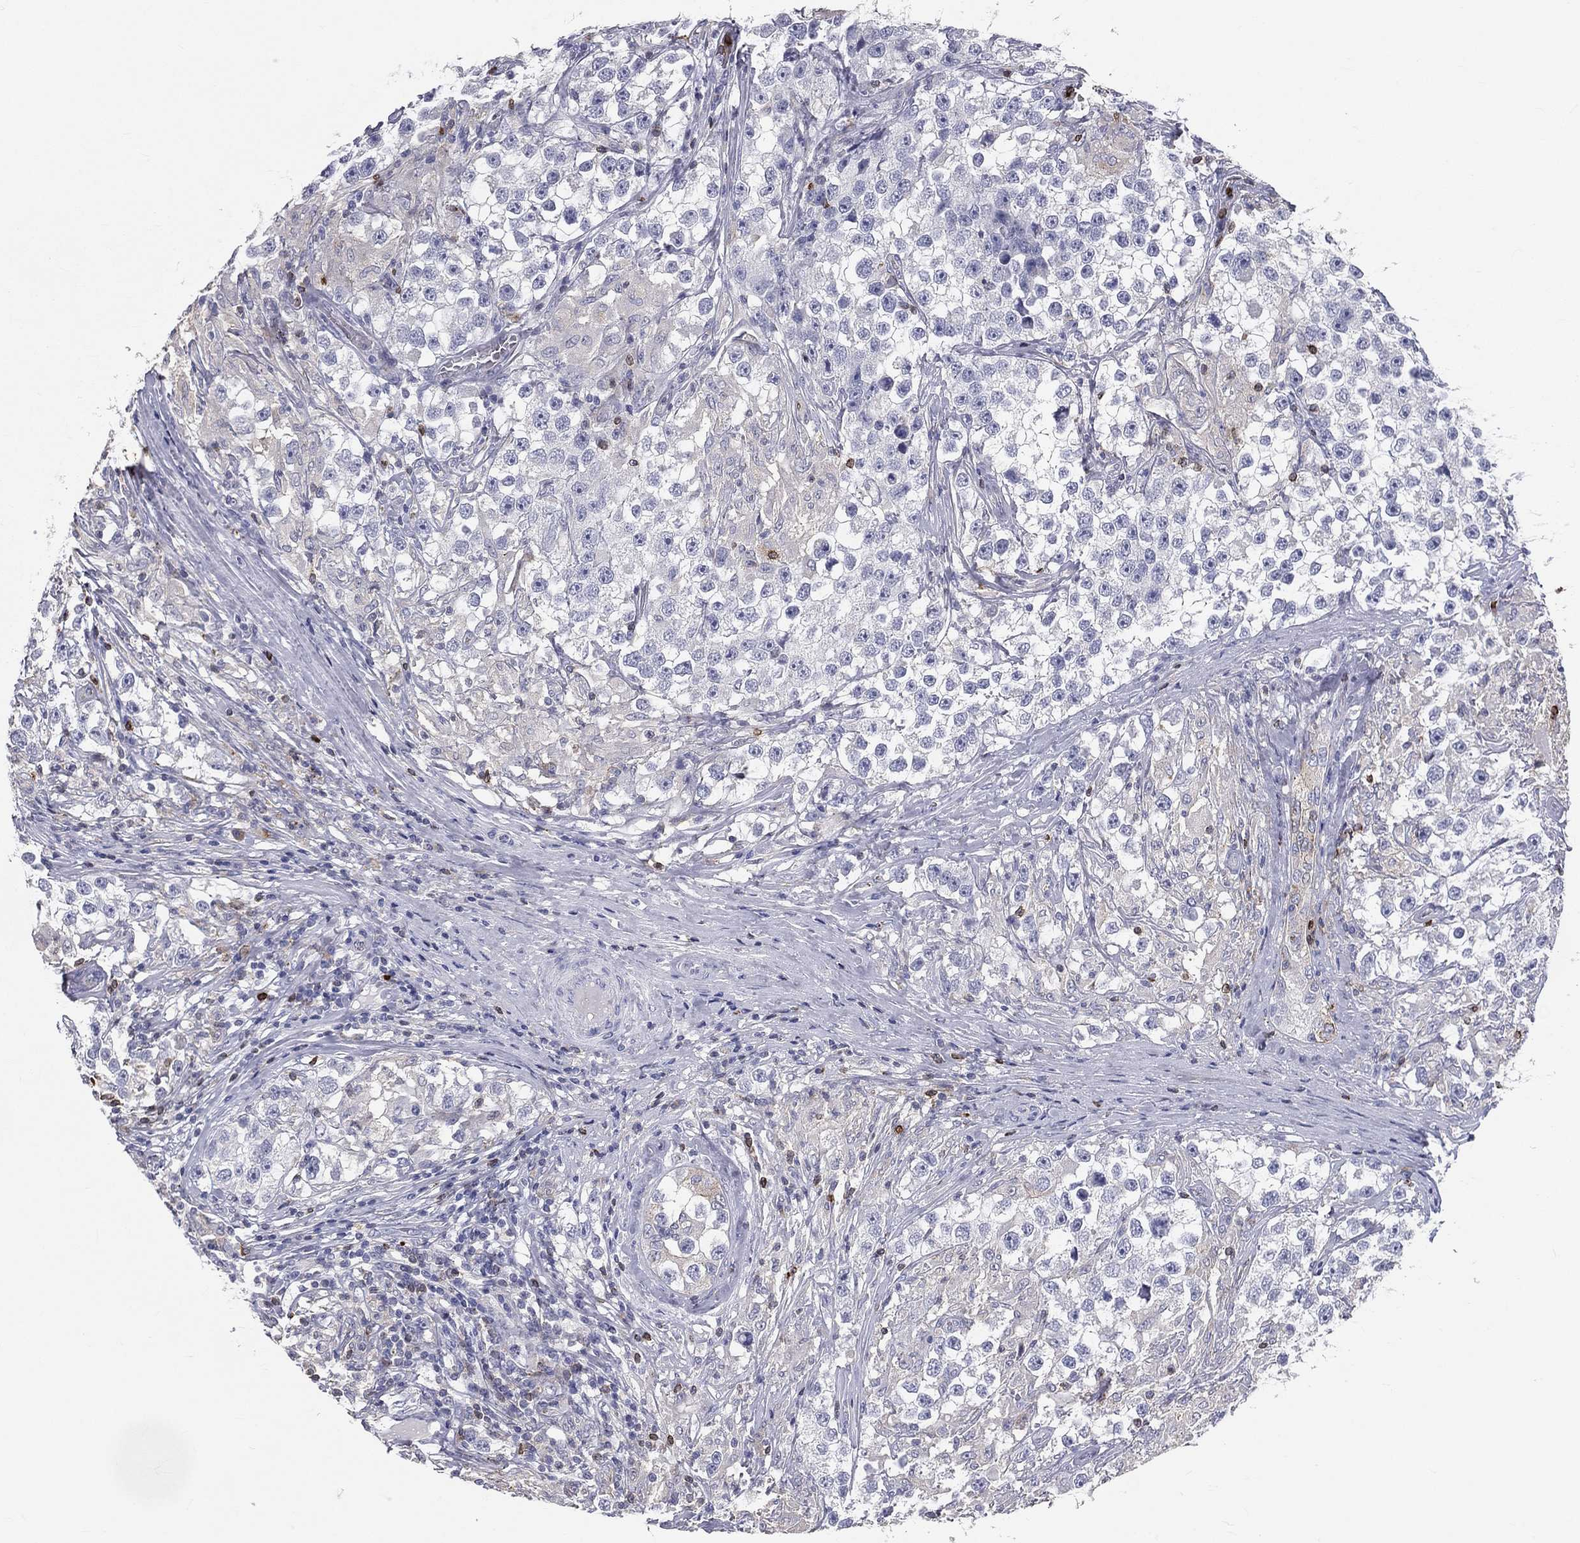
{"staining": {"intensity": "negative", "quantity": "none", "location": "none"}, "tissue": "testis cancer", "cell_type": "Tumor cells", "image_type": "cancer", "snomed": [{"axis": "morphology", "description": "Seminoma, NOS"}, {"axis": "topography", "description": "Testis"}], "caption": "Immunohistochemistry (IHC) of human testis cancer displays no staining in tumor cells.", "gene": "CTSW", "patient": {"sex": "male", "age": 46}}